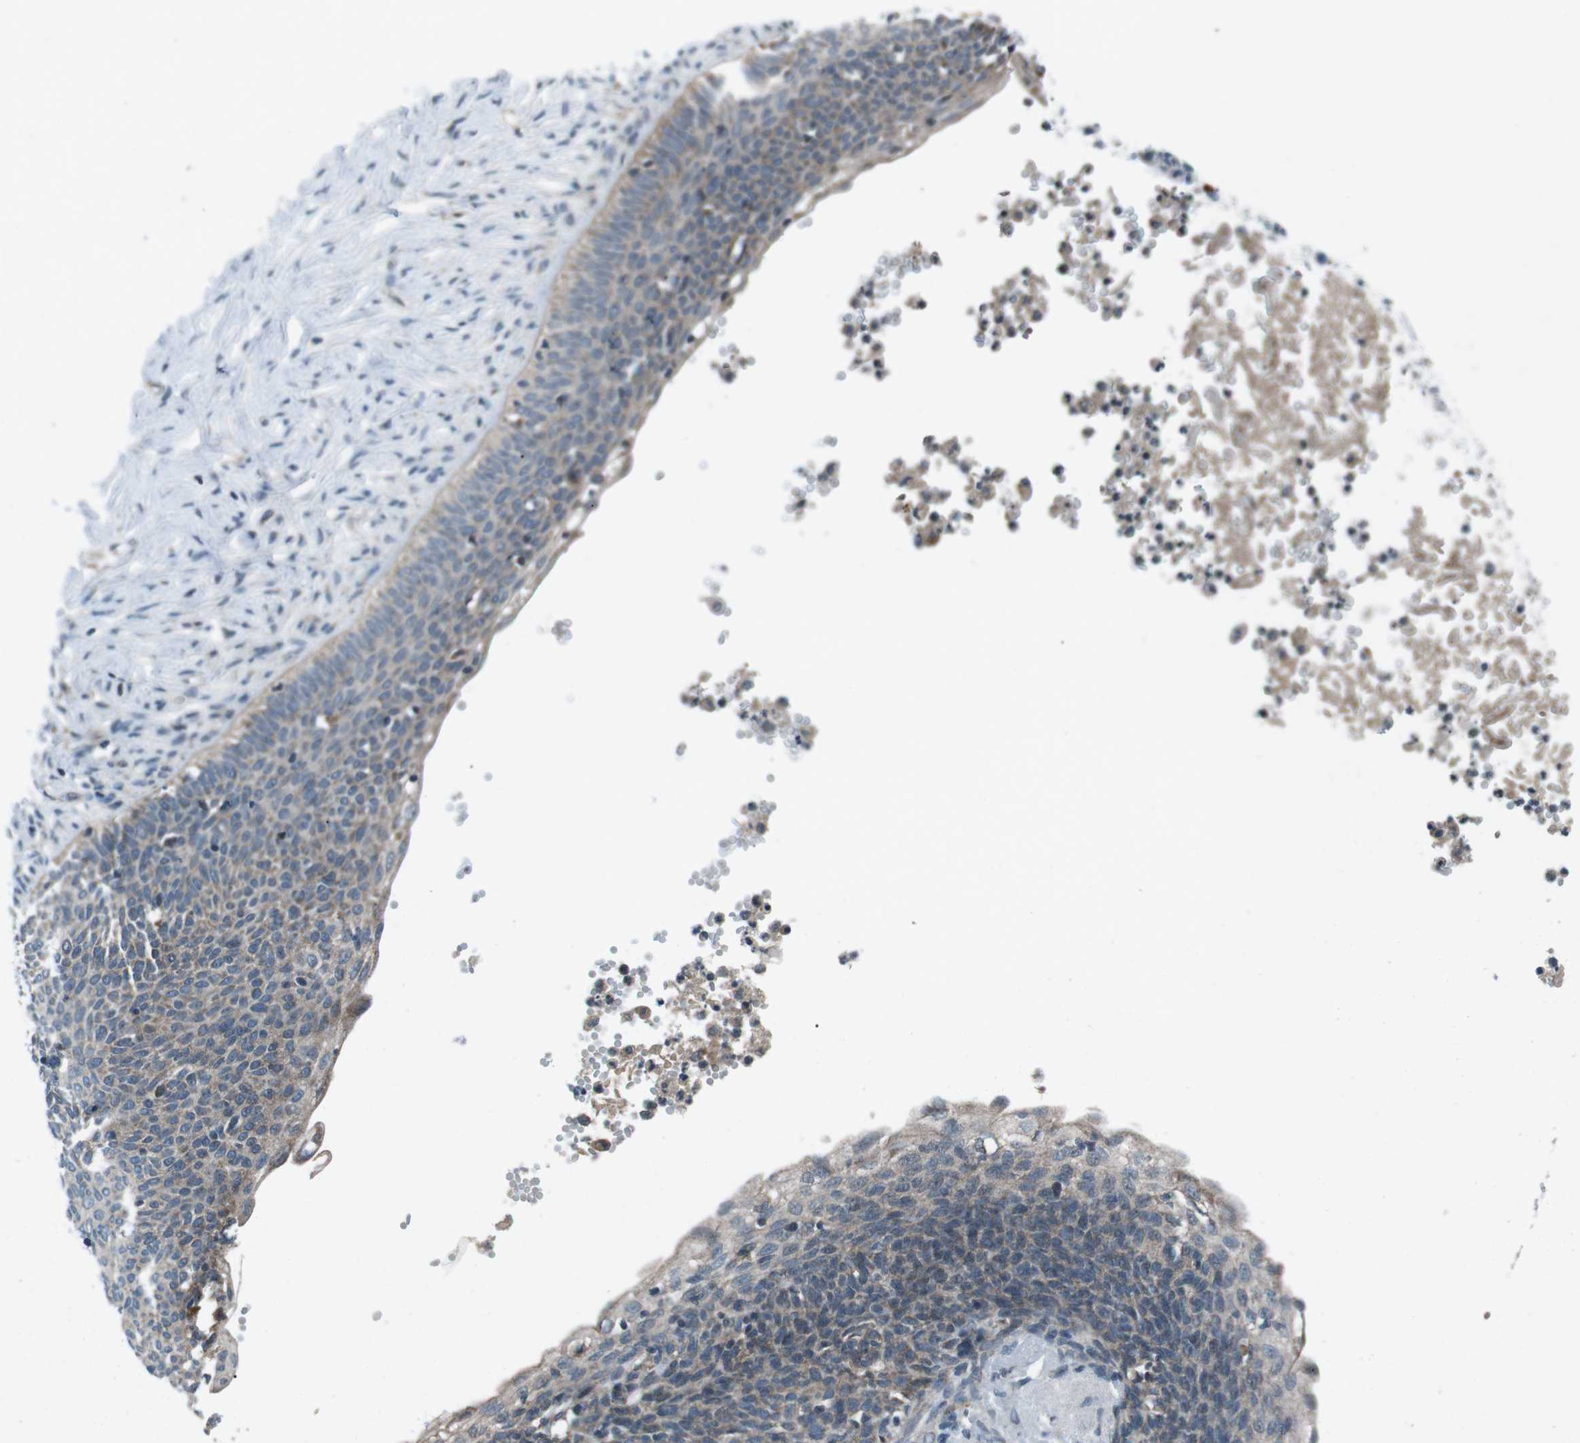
{"staining": {"intensity": "weak", "quantity": "25%-75%", "location": "cytoplasmic/membranous"}, "tissue": "skin cancer", "cell_type": "Tumor cells", "image_type": "cancer", "snomed": [{"axis": "morphology", "description": "Normal tissue, NOS"}, {"axis": "morphology", "description": "Basal cell carcinoma"}, {"axis": "topography", "description": "Skin"}], "caption": "DAB (3,3'-diaminobenzidine) immunohistochemical staining of human skin cancer (basal cell carcinoma) shows weak cytoplasmic/membranous protein expression in about 25%-75% of tumor cells.", "gene": "CDK16", "patient": {"sex": "male", "age": 87}}